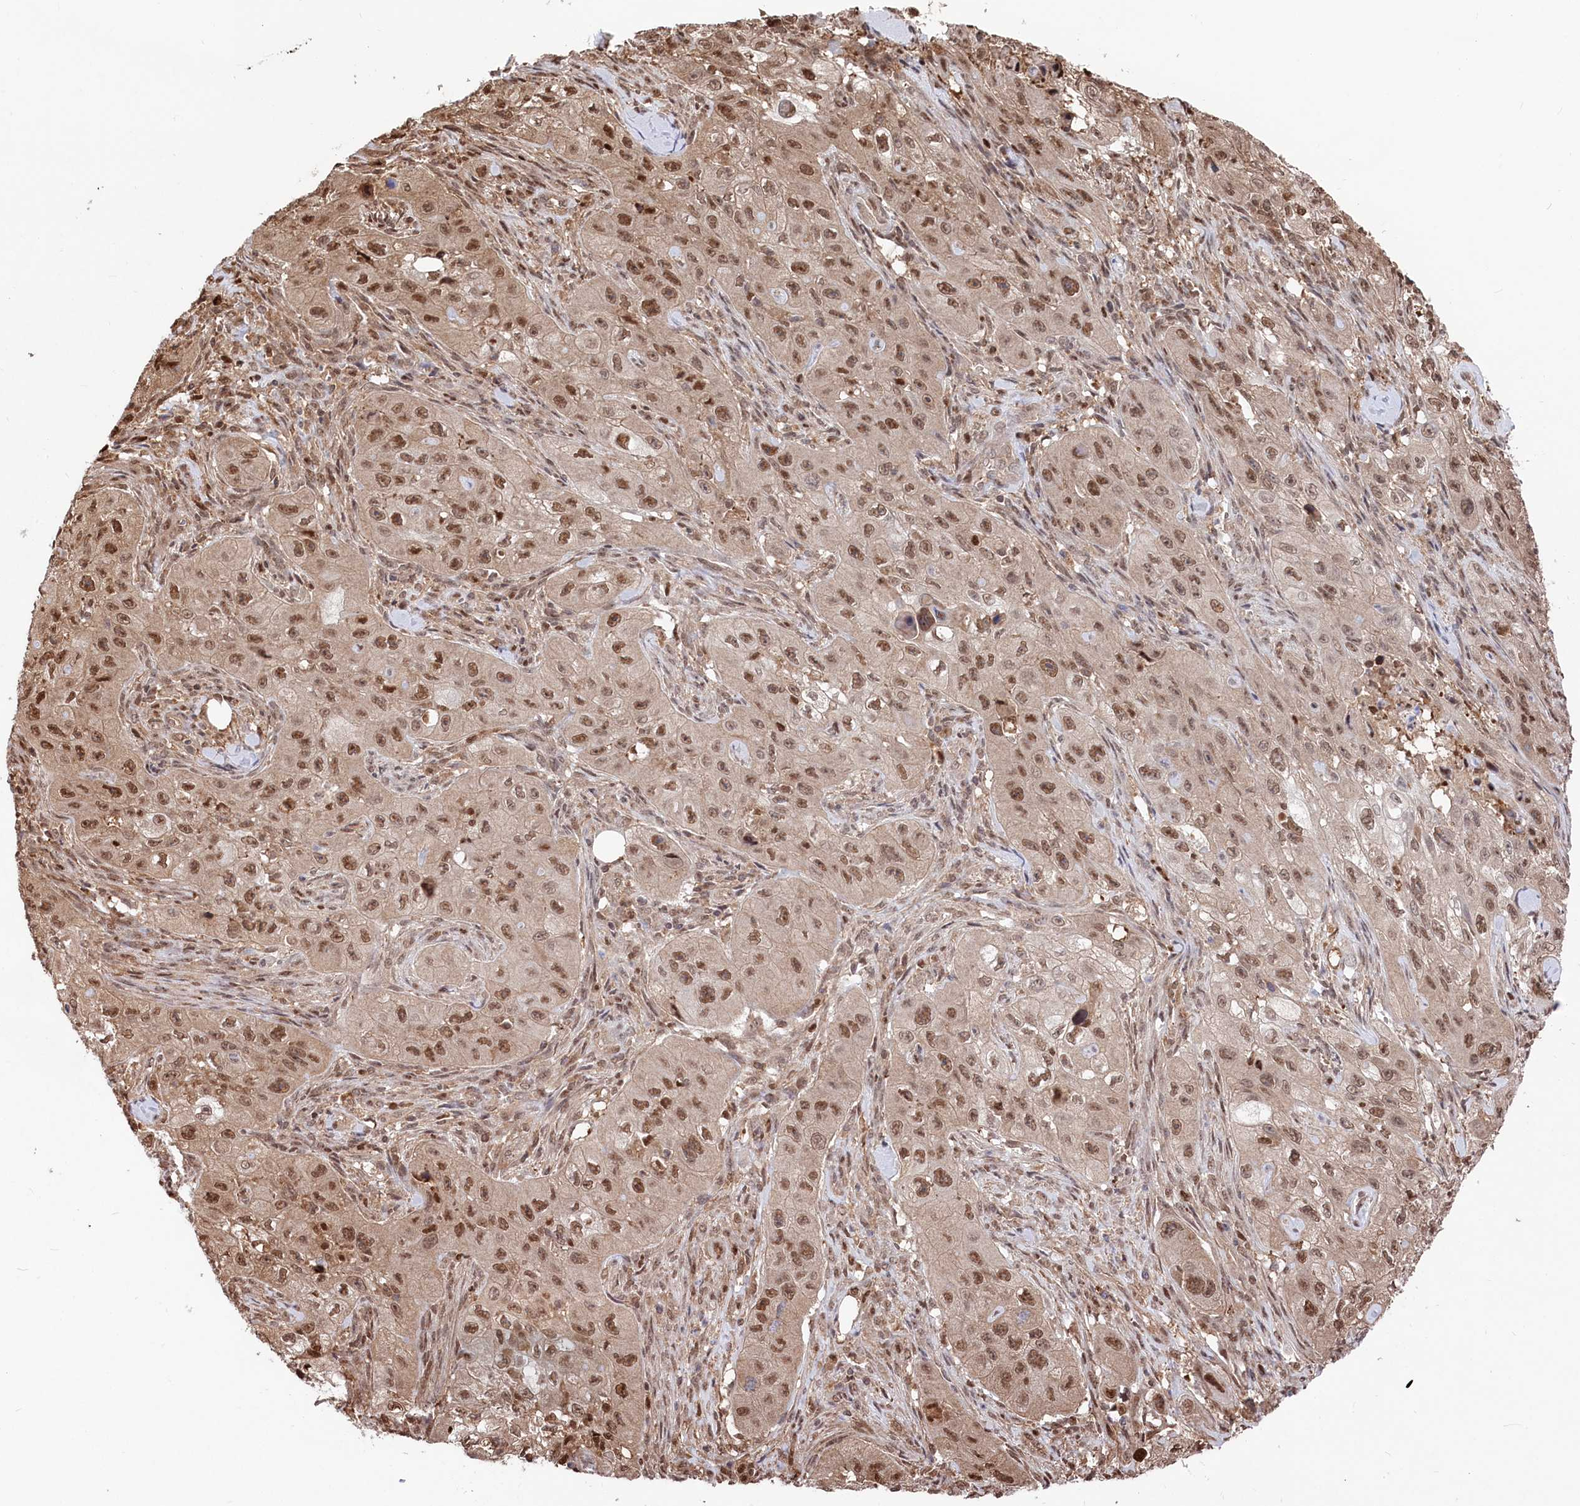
{"staining": {"intensity": "moderate", "quantity": ">75%", "location": "cytoplasmic/membranous,nuclear"}, "tissue": "skin cancer", "cell_type": "Tumor cells", "image_type": "cancer", "snomed": [{"axis": "morphology", "description": "Squamous cell carcinoma, NOS"}, {"axis": "topography", "description": "Skin"}, {"axis": "topography", "description": "Subcutis"}], "caption": "Skin squamous cell carcinoma was stained to show a protein in brown. There is medium levels of moderate cytoplasmic/membranous and nuclear positivity in approximately >75% of tumor cells.", "gene": "PSMA1", "patient": {"sex": "male", "age": 73}}